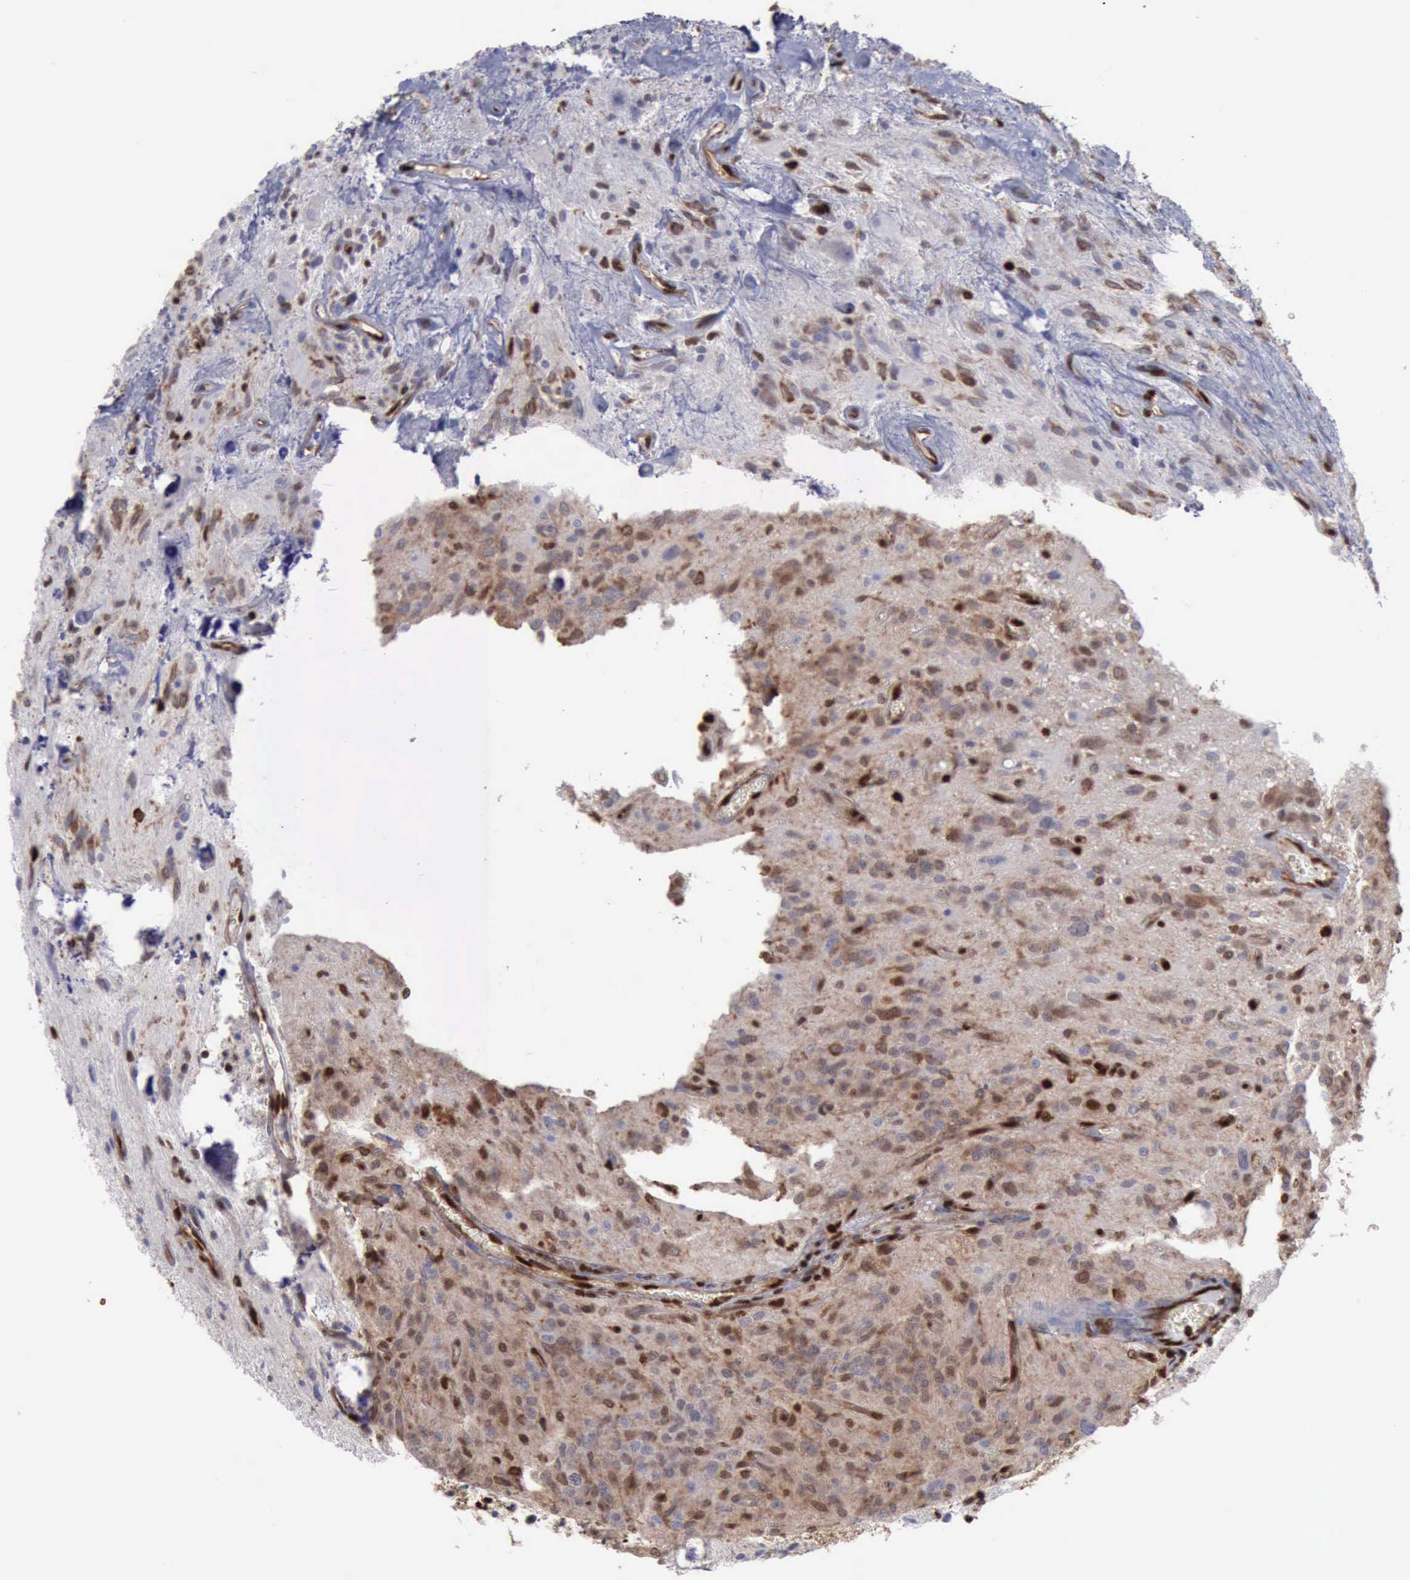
{"staining": {"intensity": "weak", "quantity": "25%-75%", "location": "cytoplasmic/membranous,nuclear"}, "tissue": "glioma", "cell_type": "Tumor cells", "image_type": "cancer", "snomed": [{"axis": "morphology", "description": "Glioma, malignant, Low grade"}, {"axis": "topography", "description": "Brain"}], "caption": "A histopathology image of glioma stained for a protein shows weak cytoplasmic/membranous and nuclear brown staining in tumor cells.", "gene": "PDCD4", "patient": {"sex": "female", "age": 15}}